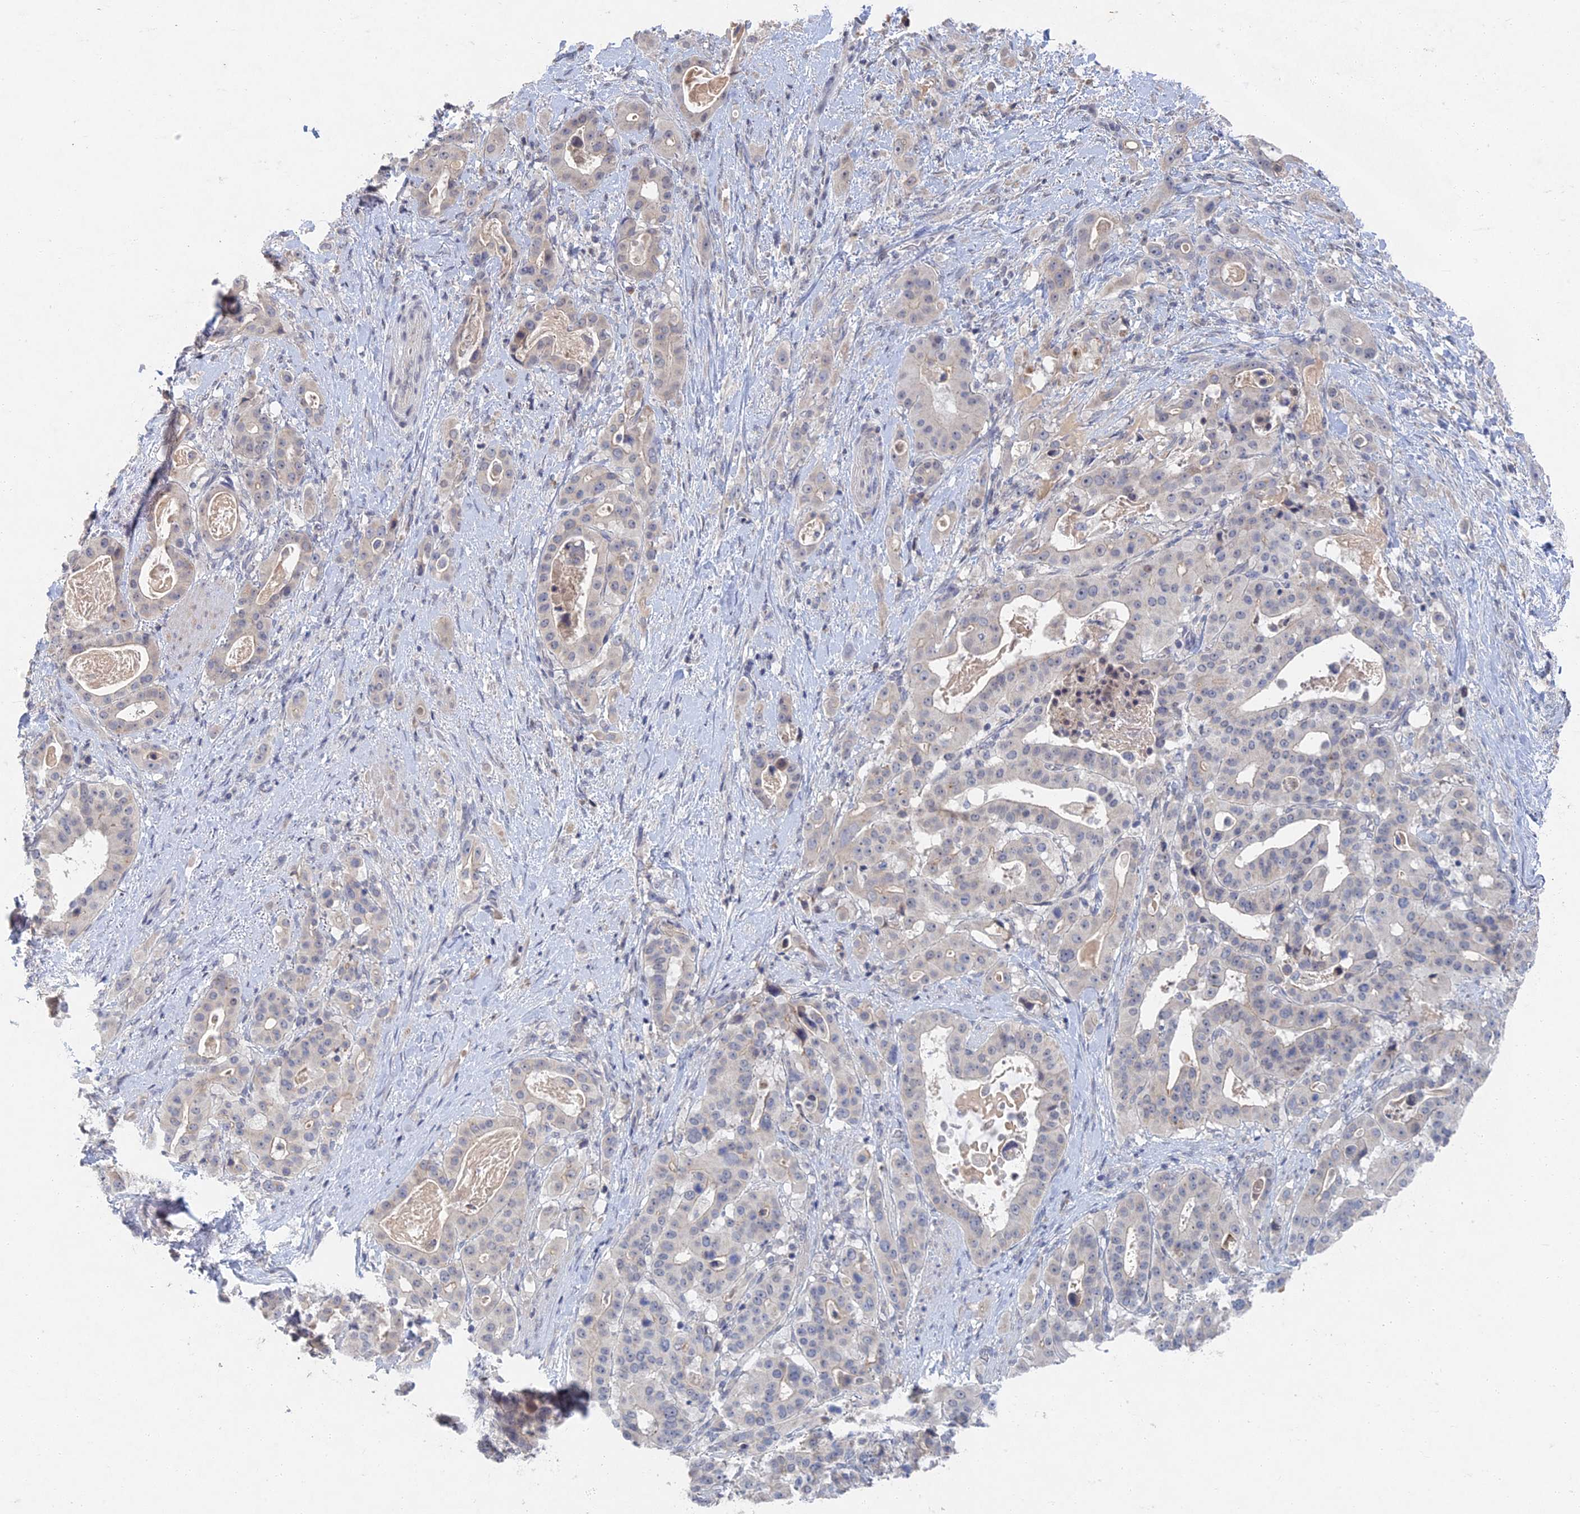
{"staining": {"intensity": "negative", "quantity": "none", "location": "none"}, "tissue": "stomach cancer", "cell_type": "Tumor cells", "image_type": "cancer", "snomed": [{"axis": "morphology", "description": "Adenocarcinoma, NOS"}, {"axis": "topography", "description": "Stomach"}], "caption": "Immunohistochemistry (IHC) of stomach cancer (adenocarcinoma) shows no staining in tumor cells. The staining is performed using DAB (3,3'-diaminobenzidine) brown chromogen with nuclei counter-stained in using hematoxylin.", "gene": "GNA15", "patient": {"sex": "male", "age": 48}}